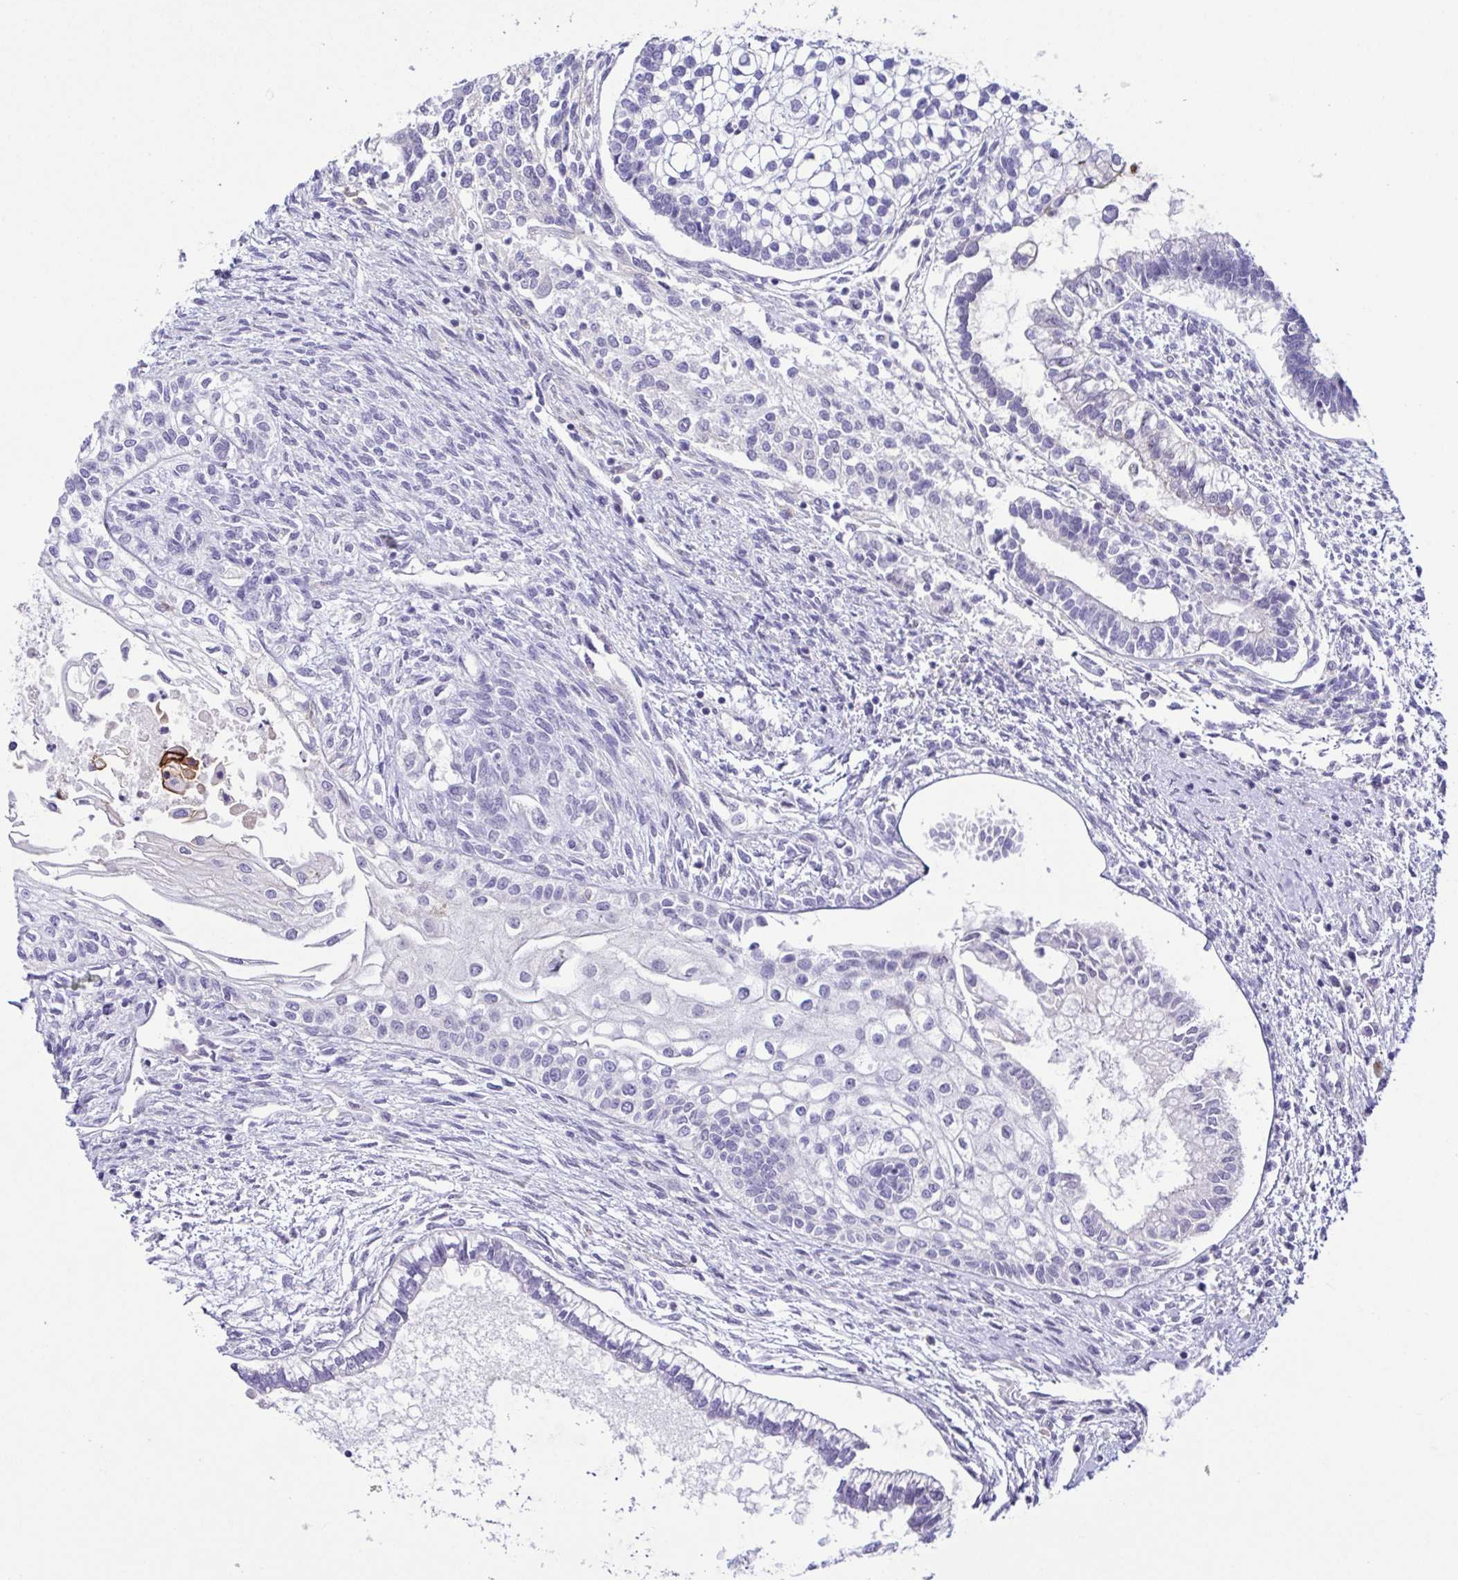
{"staining": {"intensity": "negative", "quantity": "none", "location": "none"}, "tissue": "testis cancer", "cell_type": "Tumor cells", "image_type": "cancer", "snomed": [{"axis": "morphology", "description": "Carcinoma, Embryonal, NOS"}, {"axis": "topography", "description": "Testis"}], "caption": "An IHC micrograph of embryonal carcinoma (testis) is shown. There is no staining in tumor cells of embryonal carcinoma (testis).", "gene": "TERT", "patient": {"sex": "male", "age": 37}}